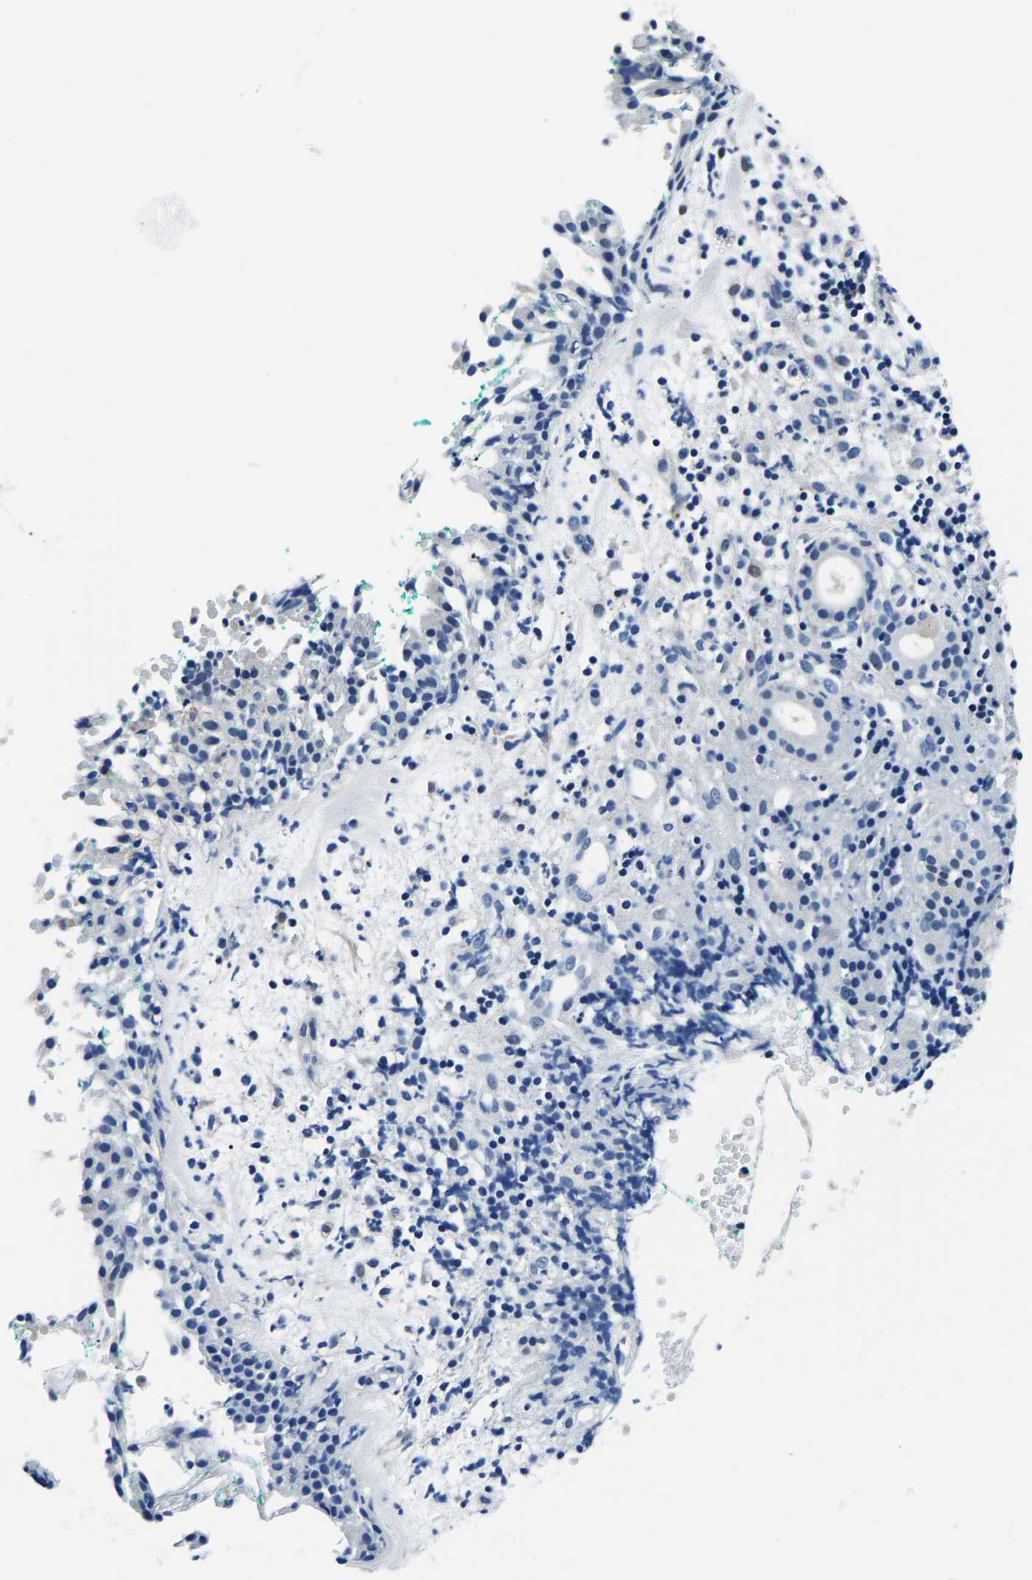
{"staining": {"intensity": "negative", "quantity": "none", "location": "none"}, "tissue": "nasopharynx", "cell_type": "Respiratory epithelial cells", "image_type": "normal", "snomed": [{"axis": "morphology", "description": "Normal tissue, NOS"}, {"axis": "morphology", "description": "Basal cell carcinoma"}, {"axis": "topography", "description": "Cartilage tissue"}, {"axis": "topography", "description": "Nasopharynx"}, {"axis": "topography", "description": "Oral tissue"}], "caption": "IHC image of benign nasopharynx stained for a protein (brown), which exhibits no staining in respiratory epithelial cells.", "gene": "ACO1", "patient": {"sex": "female", "age": 77}}